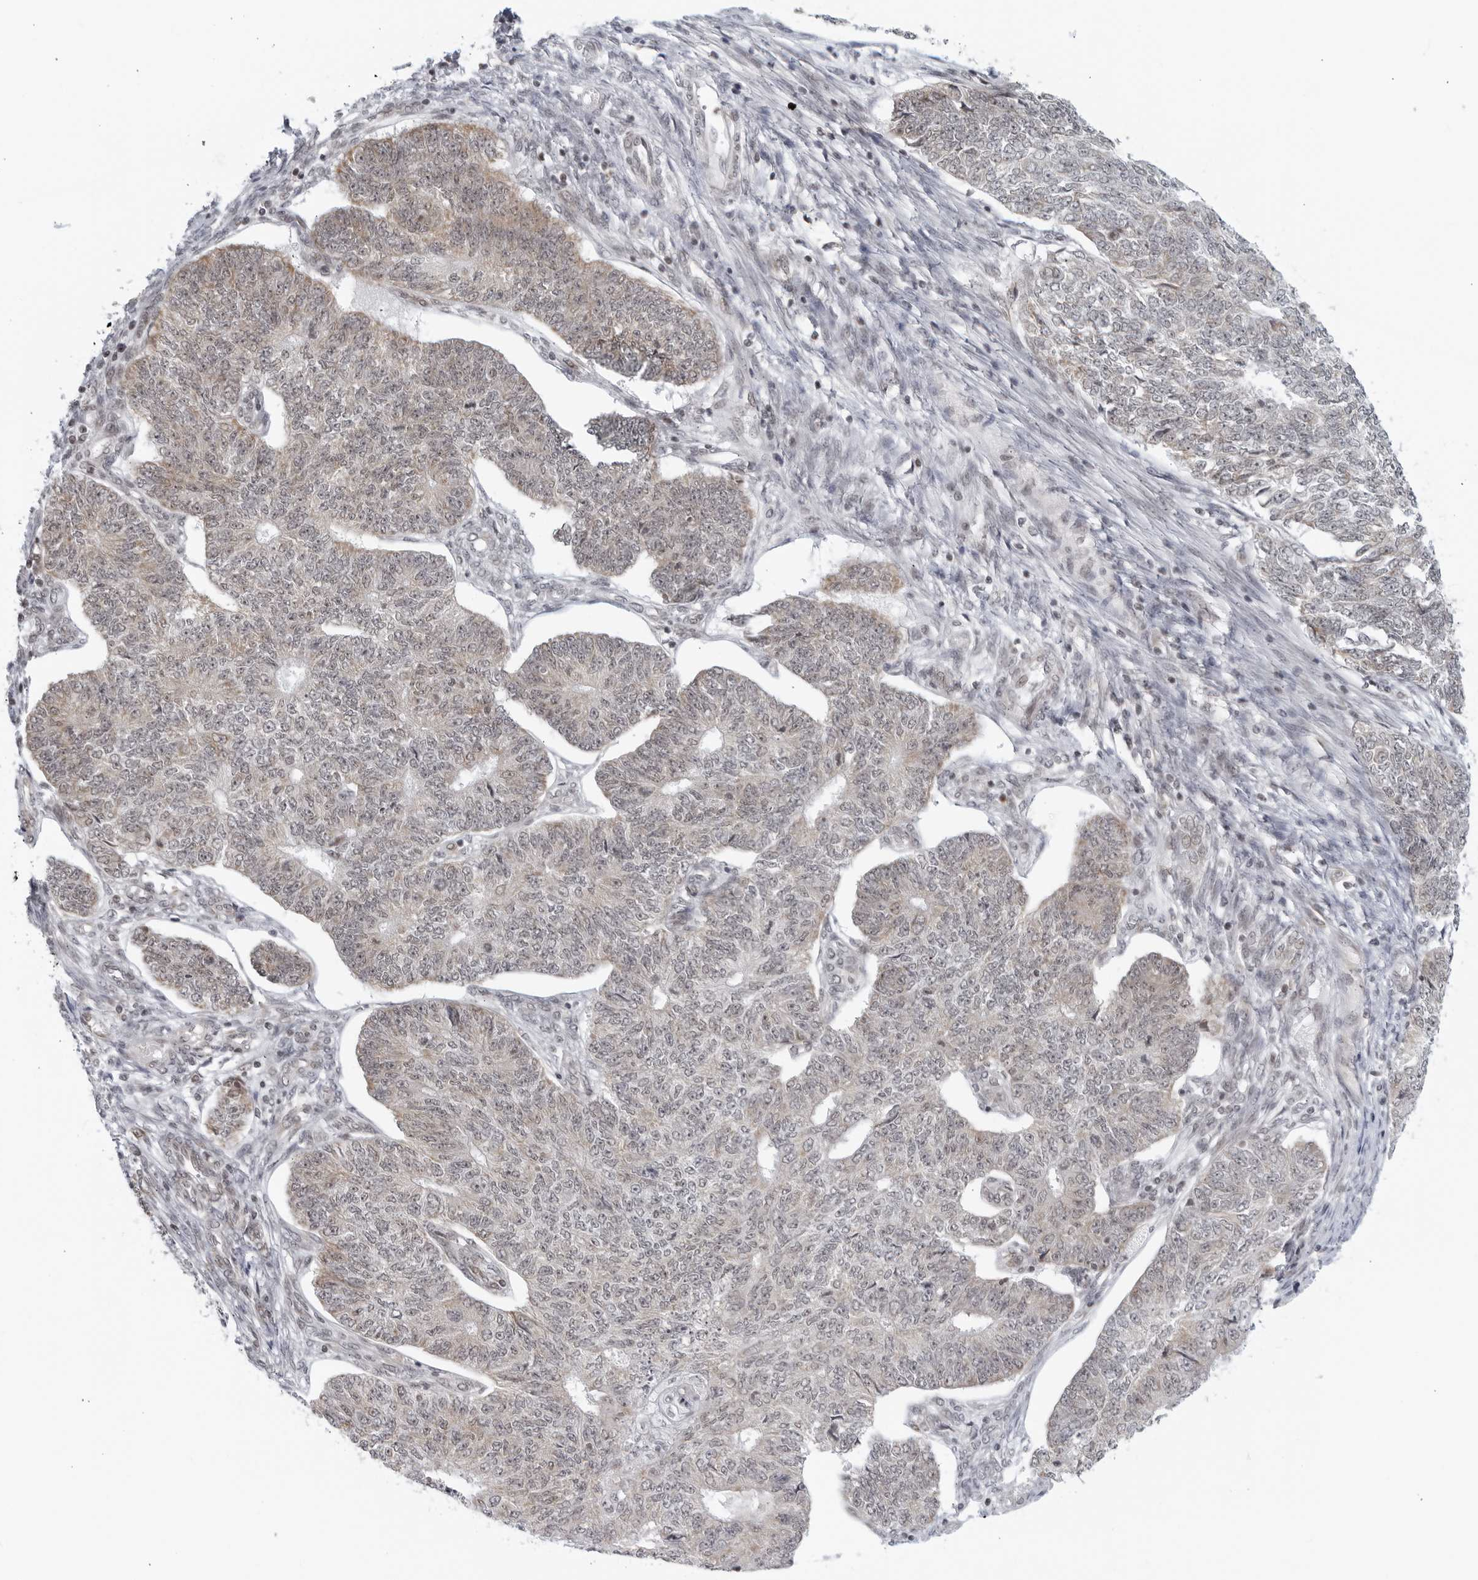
{"staining": {"intensity": "negative", "quantity": "none", "location": "none"}, "tissue": "endometrial cancer", "cell_type": "Tumor cells", "image_type": "cancer", "snomed": [{"axis": "morphology", "description": "Adenocarcinoma, NOS"}, {"axis": "topography", "description": "Endometrium"}], "caption": "Immunohistochemistry histopathology image of neoplastic tissue: endometrial cancer stained with DAB (3,3'-diaminobenzidine) displays no significant protein staining in tumor cells.", "gene": "RAB11FIP3", "patient": {"sex": "female", "age": 32}}